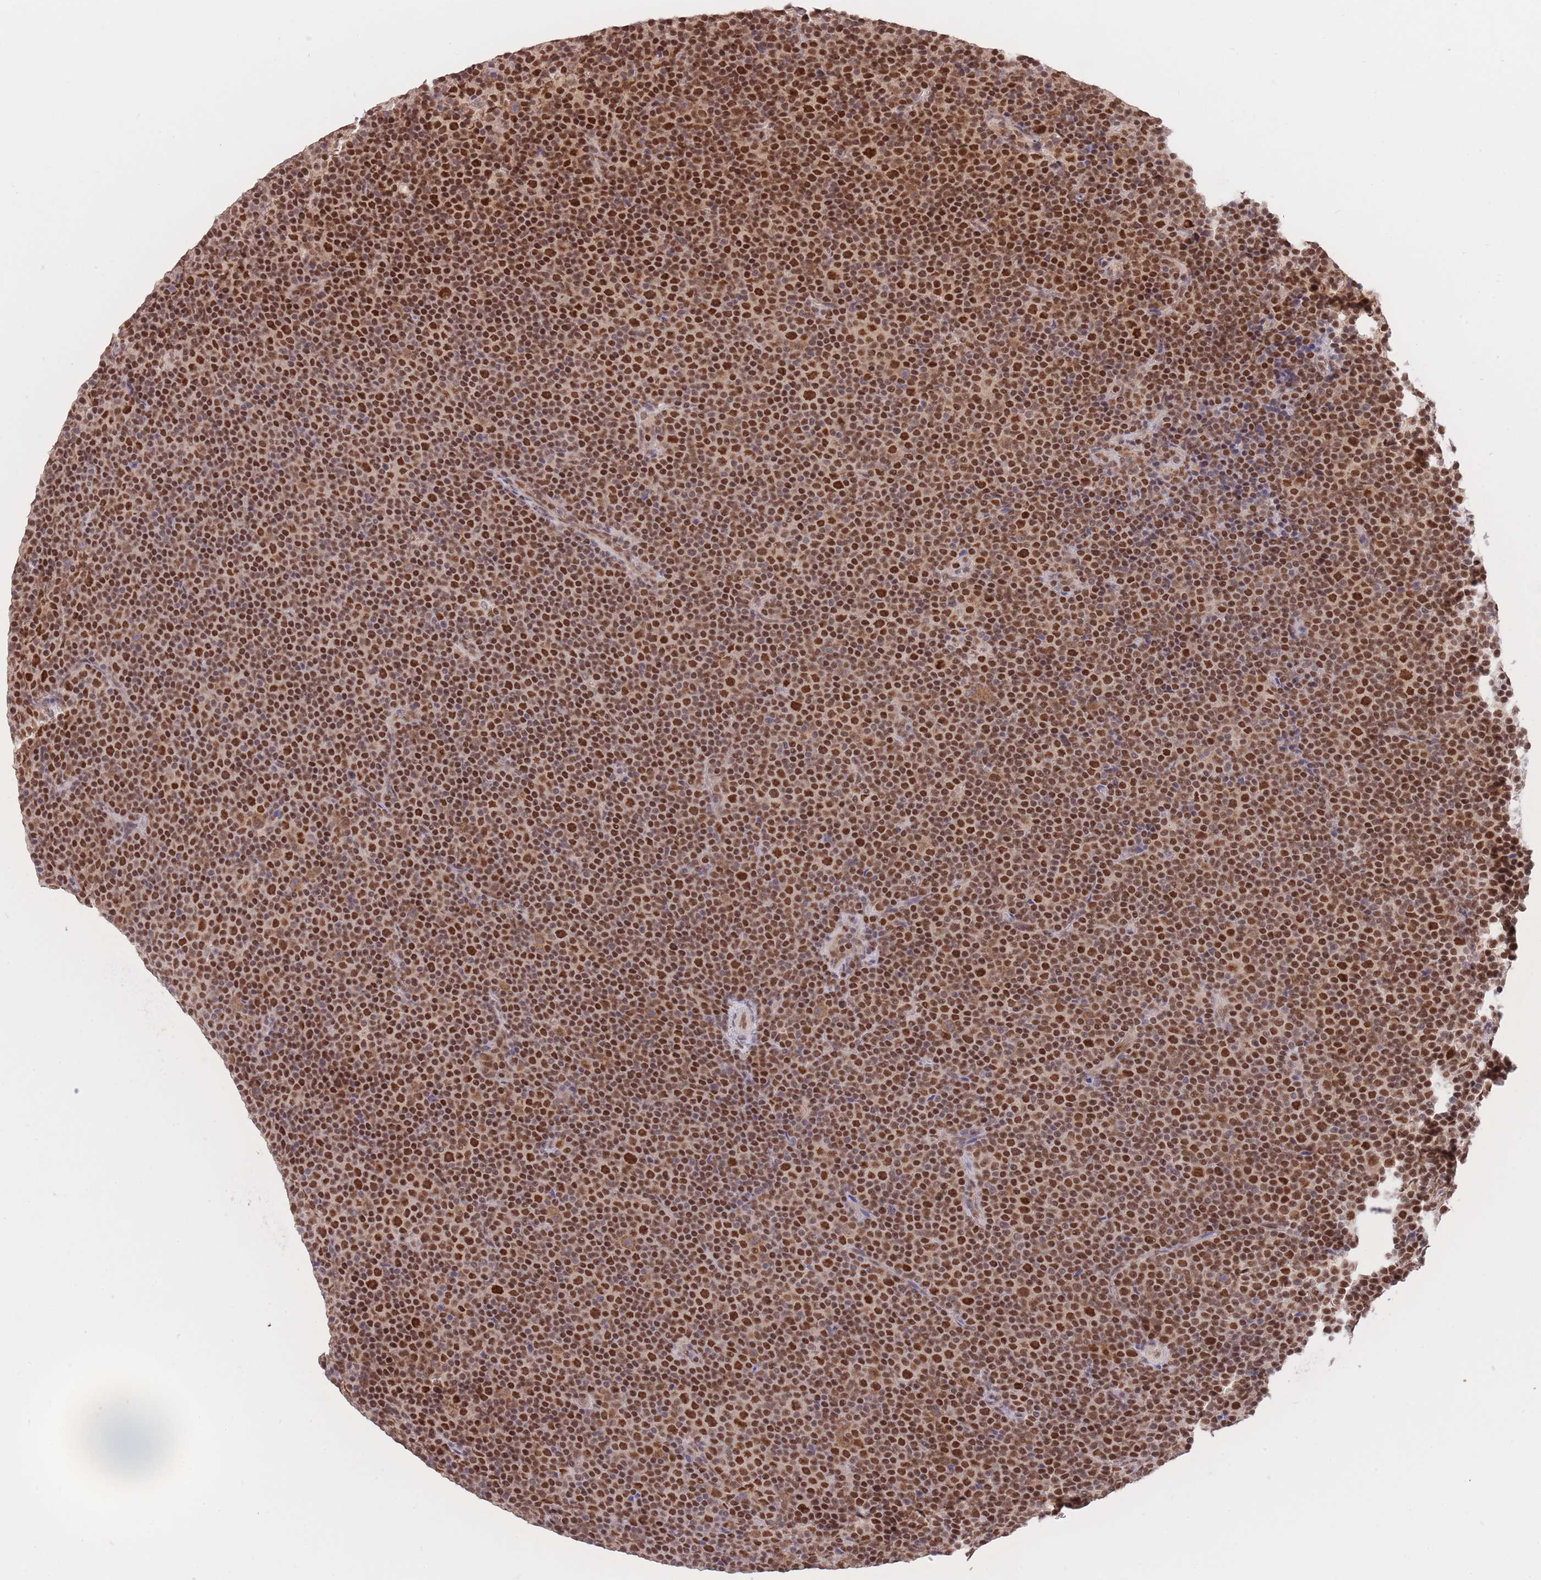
{"staining": {"intensity": "strong", "quantity": ">75%", "location": "nuclear"}, "tissue": "lymphoma", "cell_type": "Tumor cells", "image_type": "cancer", "snomed": [{"axis": "morphology", "description": "Malignant lymphoma, non-Hodgkin's type, Low grade"}, {"axis": "topography", "description": "Lymph node"}], "caption": "This histopathology image displays lymphoma stained with immunohistochemistry to label a protein in brown. The nuclear of tumor cells show strong positivity for the protein. Nuclei are counter-stained blue.", "gene": "SMAD9", "patient": {"sex": "female", "age": 67}}